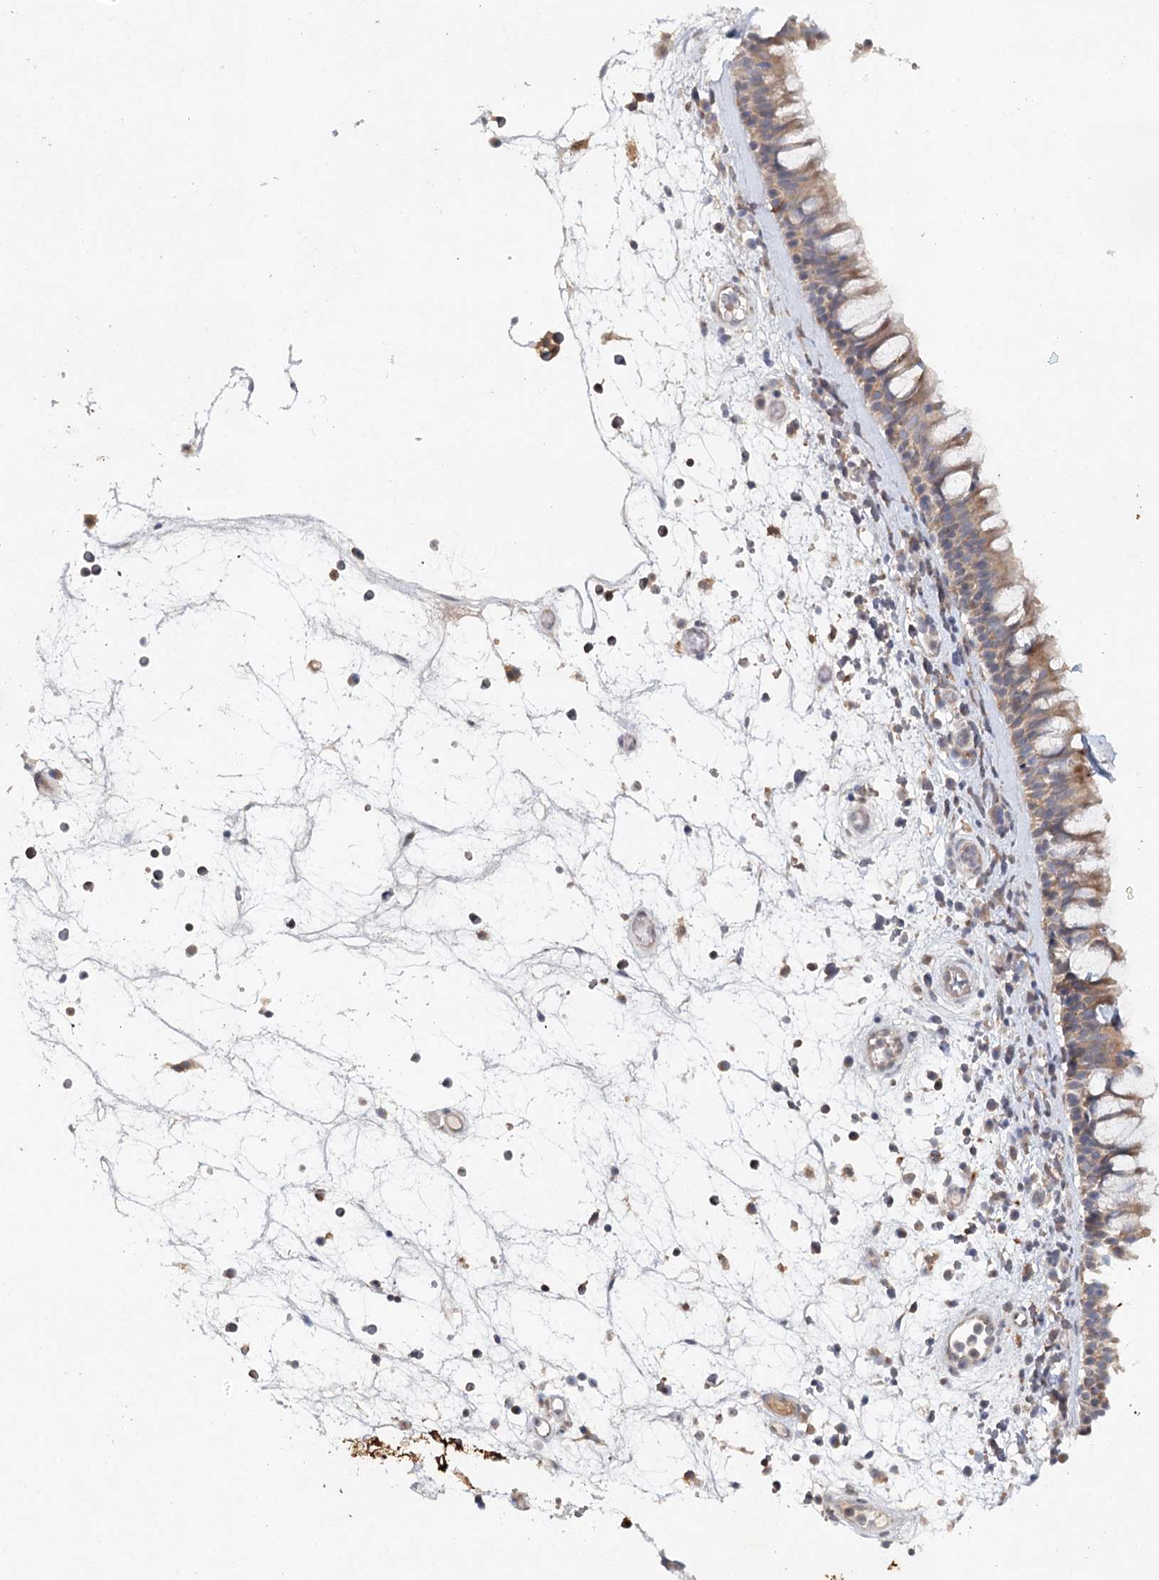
{"staining": {"intensity": "weak", "quantity": ">75%", "location": "cytoplasmic/membranous"}, "tissue": "nasopharynx", "cell_type": "Respiratory epithelial cells", "image_type": "normal", "snomed": [{"axis": "morphology", "description": "Normal tissue, NOS"}, {"axis": "morphology", "description": "Inflammation, NOS"}, {"axis": "morphology", "description": "Malignant melanoma, Metastatic site"}, {"axis": "topography", "description": "Nasopharynx"}], "caption": "Protein positivity by immunohistochemistry displays weak cytoplasmic/membranous positivity in approximately >75% of respiratory epithelial cells in normal nasopharynx.", "gene": "SLC41A2", "patient": {"sex": "male", "age": 70}}